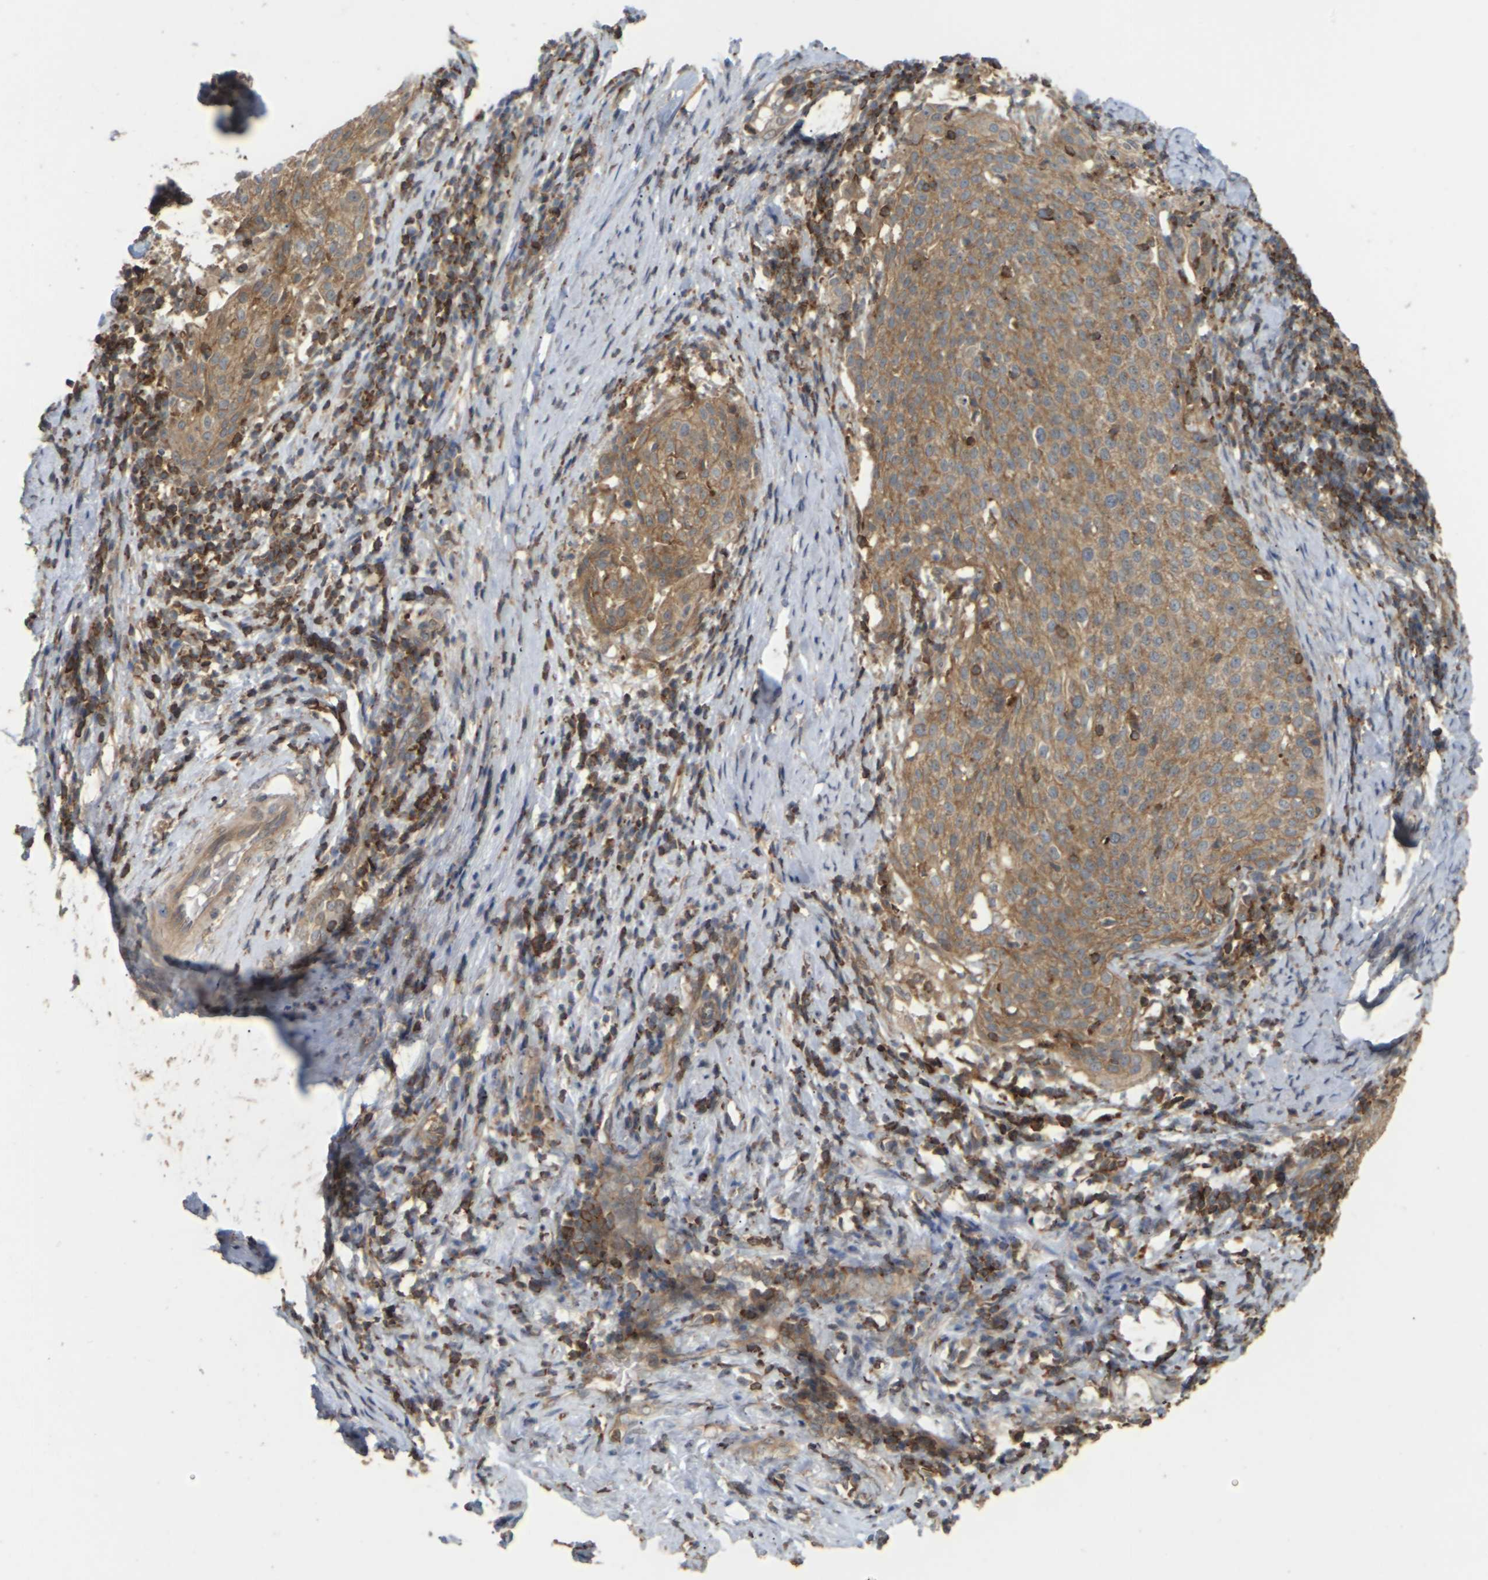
{"staining": {"intensity": "moderate", "quantity": ">75%", "location": "cytoplasmic/membranous"}, "tissue": "cervical cancer", "cell_type": "Tumor cells", "image_type": "cancer", "snomed": [{"axis": "morphology", "description": "Squamous cell carcinoma, NOS"}, {"axis": "topography", "description": "Cervix"}], "caption": "Immunohistochemical staining of cervical squamous cell carcinoma shows medium levels of moderate cytoplasmic/membranous protein expression in approximately >75% of tumor cells.", "gene": "KSR1", "patient": {"sex": "female", "age": 51}}